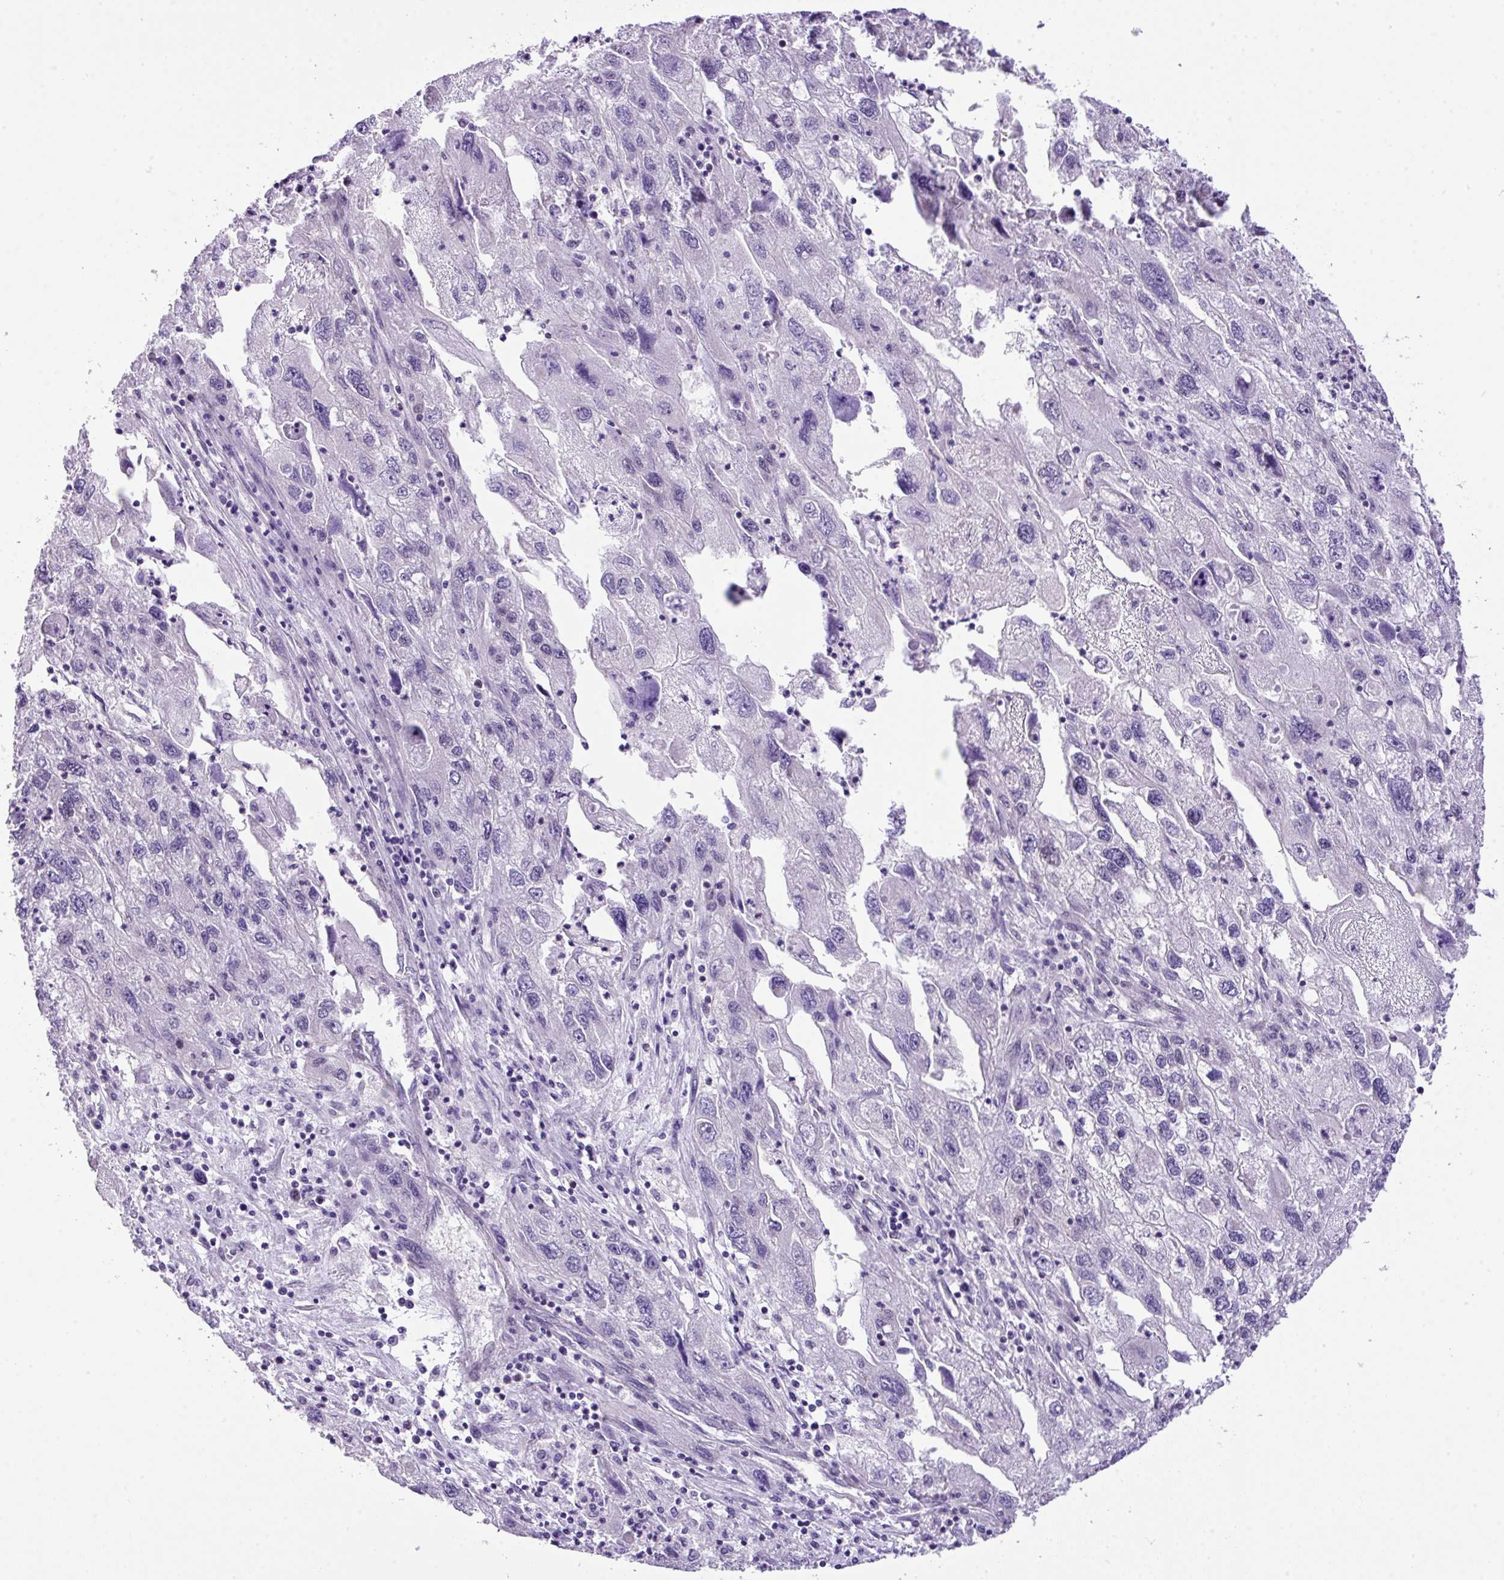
{"staining": {"intensity": "negative", "quantity": "none", "location": "none"}, "tissue": "endometrial cancer", "cell_type": "Tumor cells", "image_type": "cancer", "snomed": [{"axis": "morphology", "description": "Adenocarcinoma, NOS"}, {"axis": "topography", "description": "Endometrium"}], "caption": "This photomicrograph is of endometrial cancer stained with immunohistochemistry (IHC) to label a protein in brown with the nuclei are counter-stained blue. There is no positivity in tumor cells.", "gene": "CCDC137", "patient": {"sex": "female", "age": 49}}